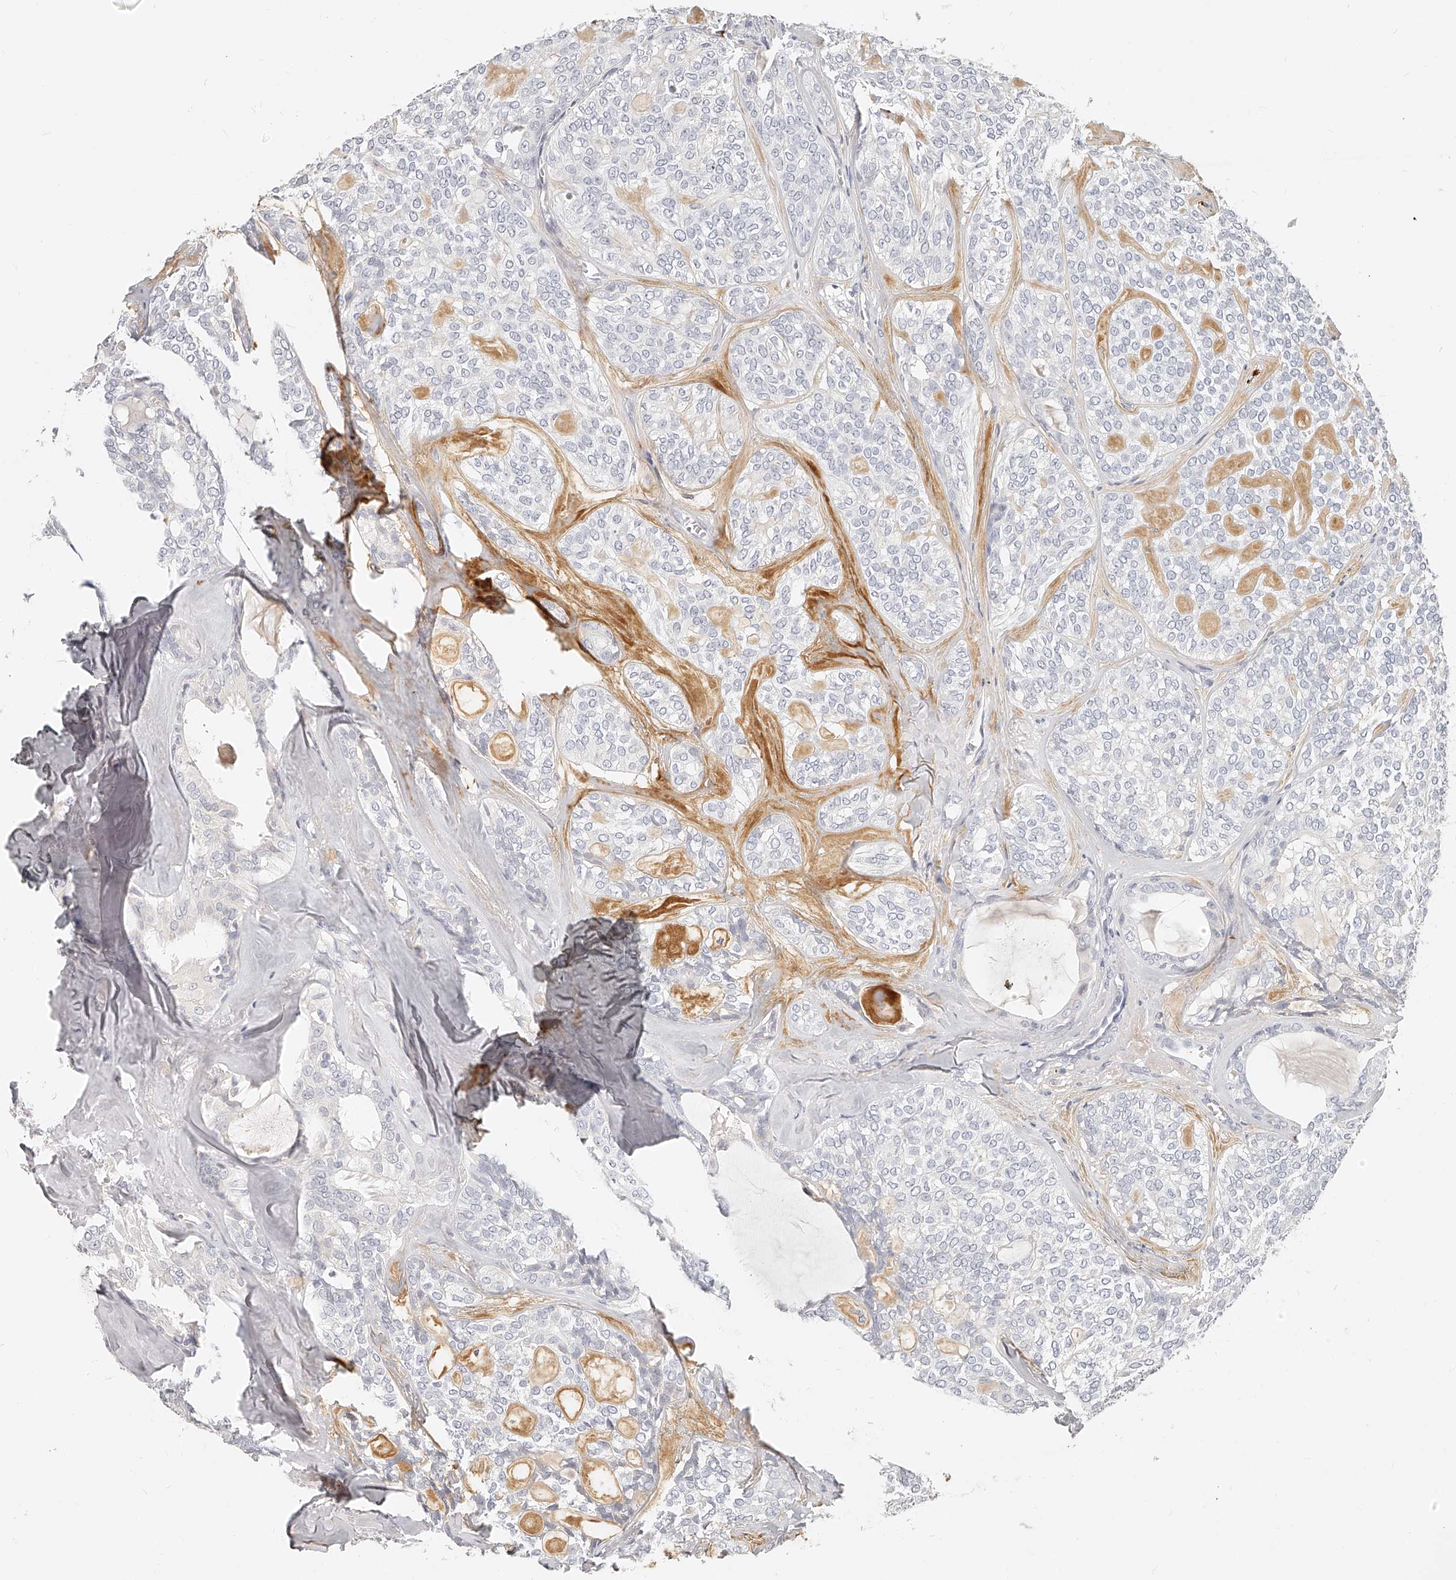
{"staining": {"intensity": "negative", "quantity": "none", "location": "none"}, "tissue": "head and neck cancer", "cell_type": "Tumor cells", "image_type": "cancer", "snomed": [{"axis": "morphology", "description": "Adenocarcinoma, NOS"}, {"axis": "topography", "description": "Head-Neck"}], "caption": "High magnification brightfield microscopy of adenocarcinoma (head and neck) stained with DAB (brown) and counterstained with hematoxylin (blue): tumor cells show no significant positivity.", "gene": "ITGB3", "patient": {"sex": "male", "age": 66}}